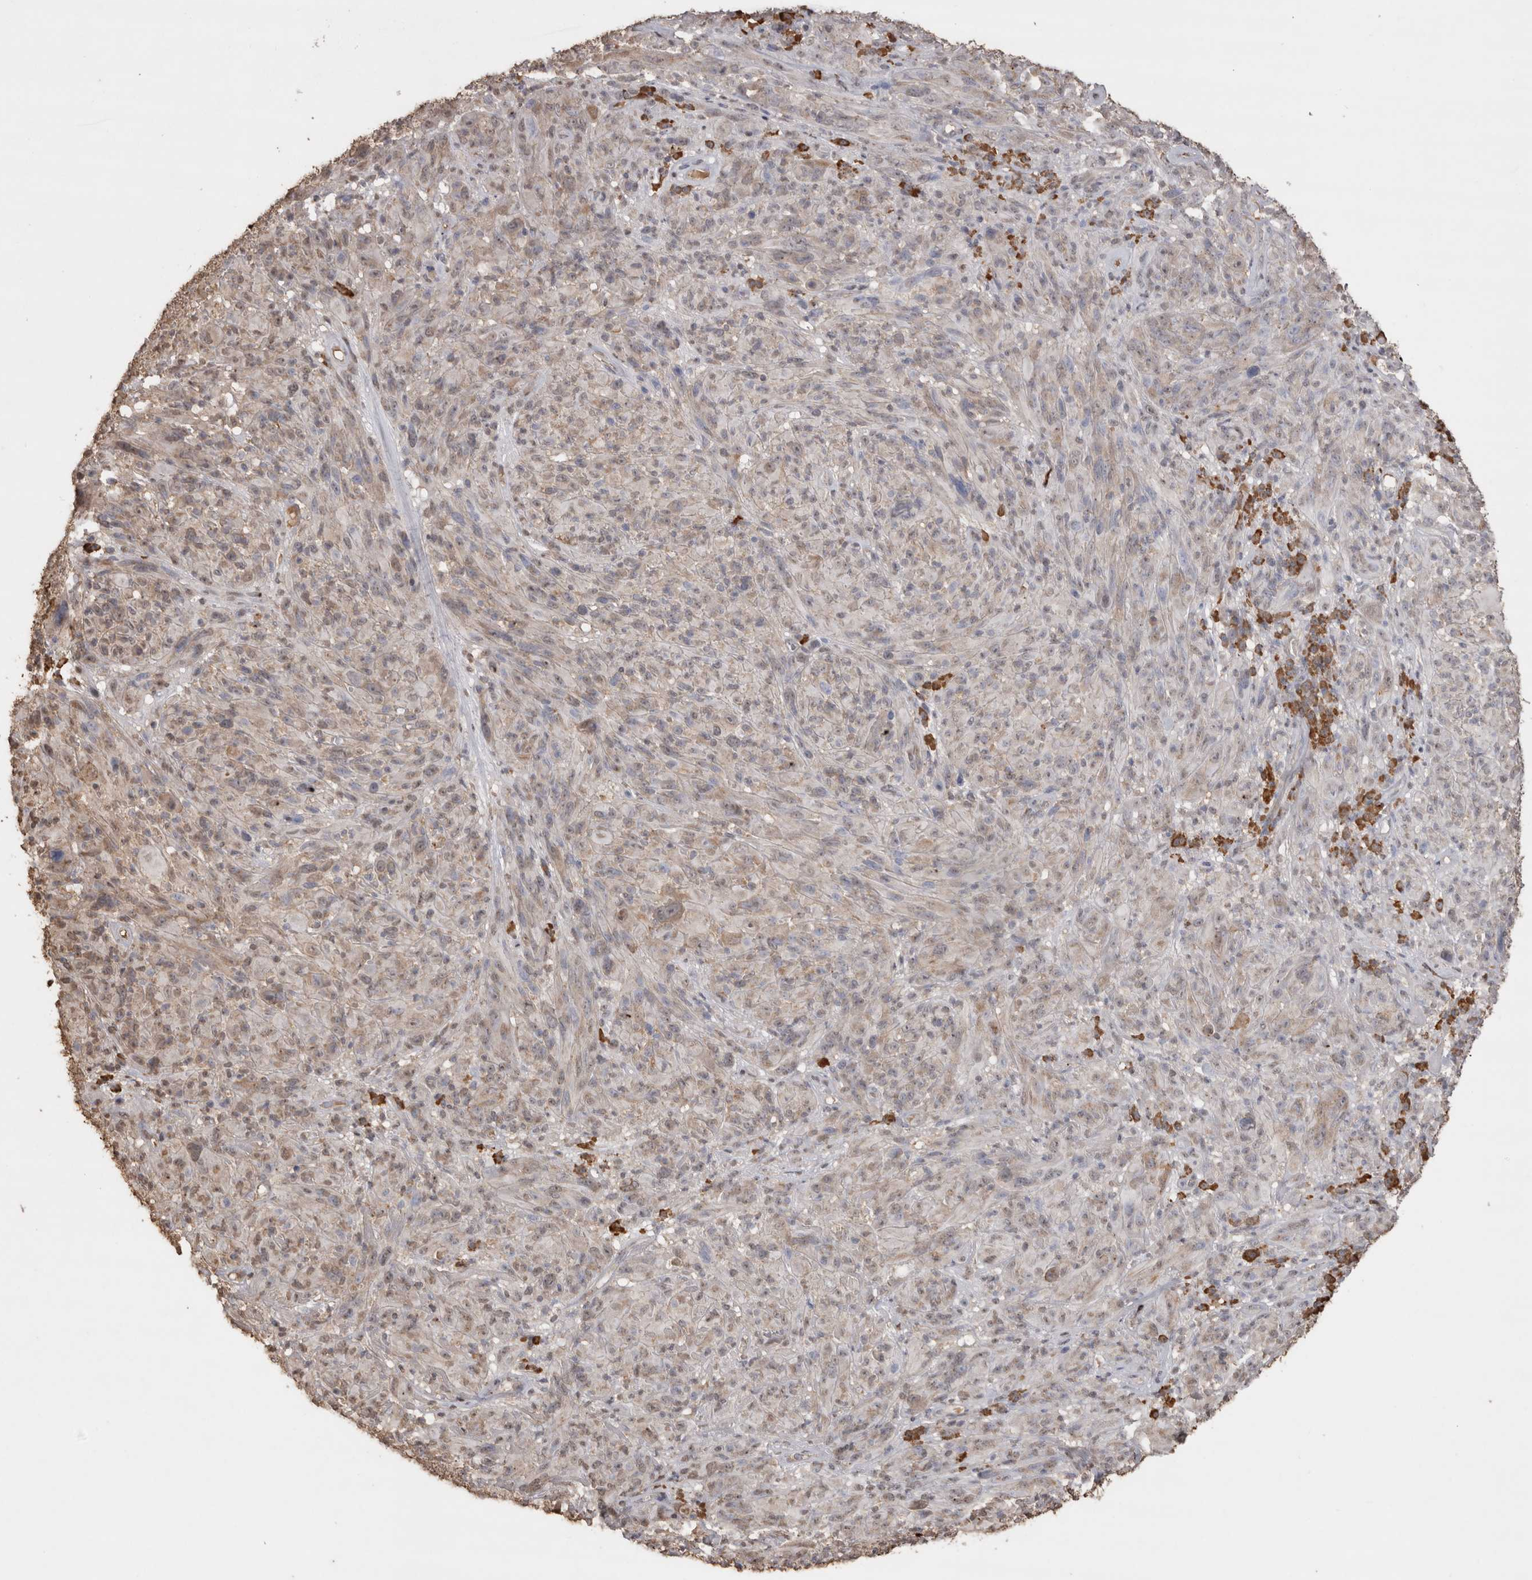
{"staining": {"intensity": "weak", "quantity": "25%-75%", "location": "cytoplasmic/membranous"}, "tissue": "melanoma", "cell_type": "Tumor cells", "image_type": "cancer", "snomed": [{"axis": "morphology", "description": "Malignant melanoma, NOS"}, {"axis": "topography", "description": "Skin of head"}], "caption": "This image exhibits malignant melanoma stained with IHC to label a protein in brown. The cytoplasmic/membranous of tumor cells show weak positivity for the protein. Nuclei are counter-stained blue.", "gene": "CRELD2", "patient": {"sex": "male", "age": 96}}